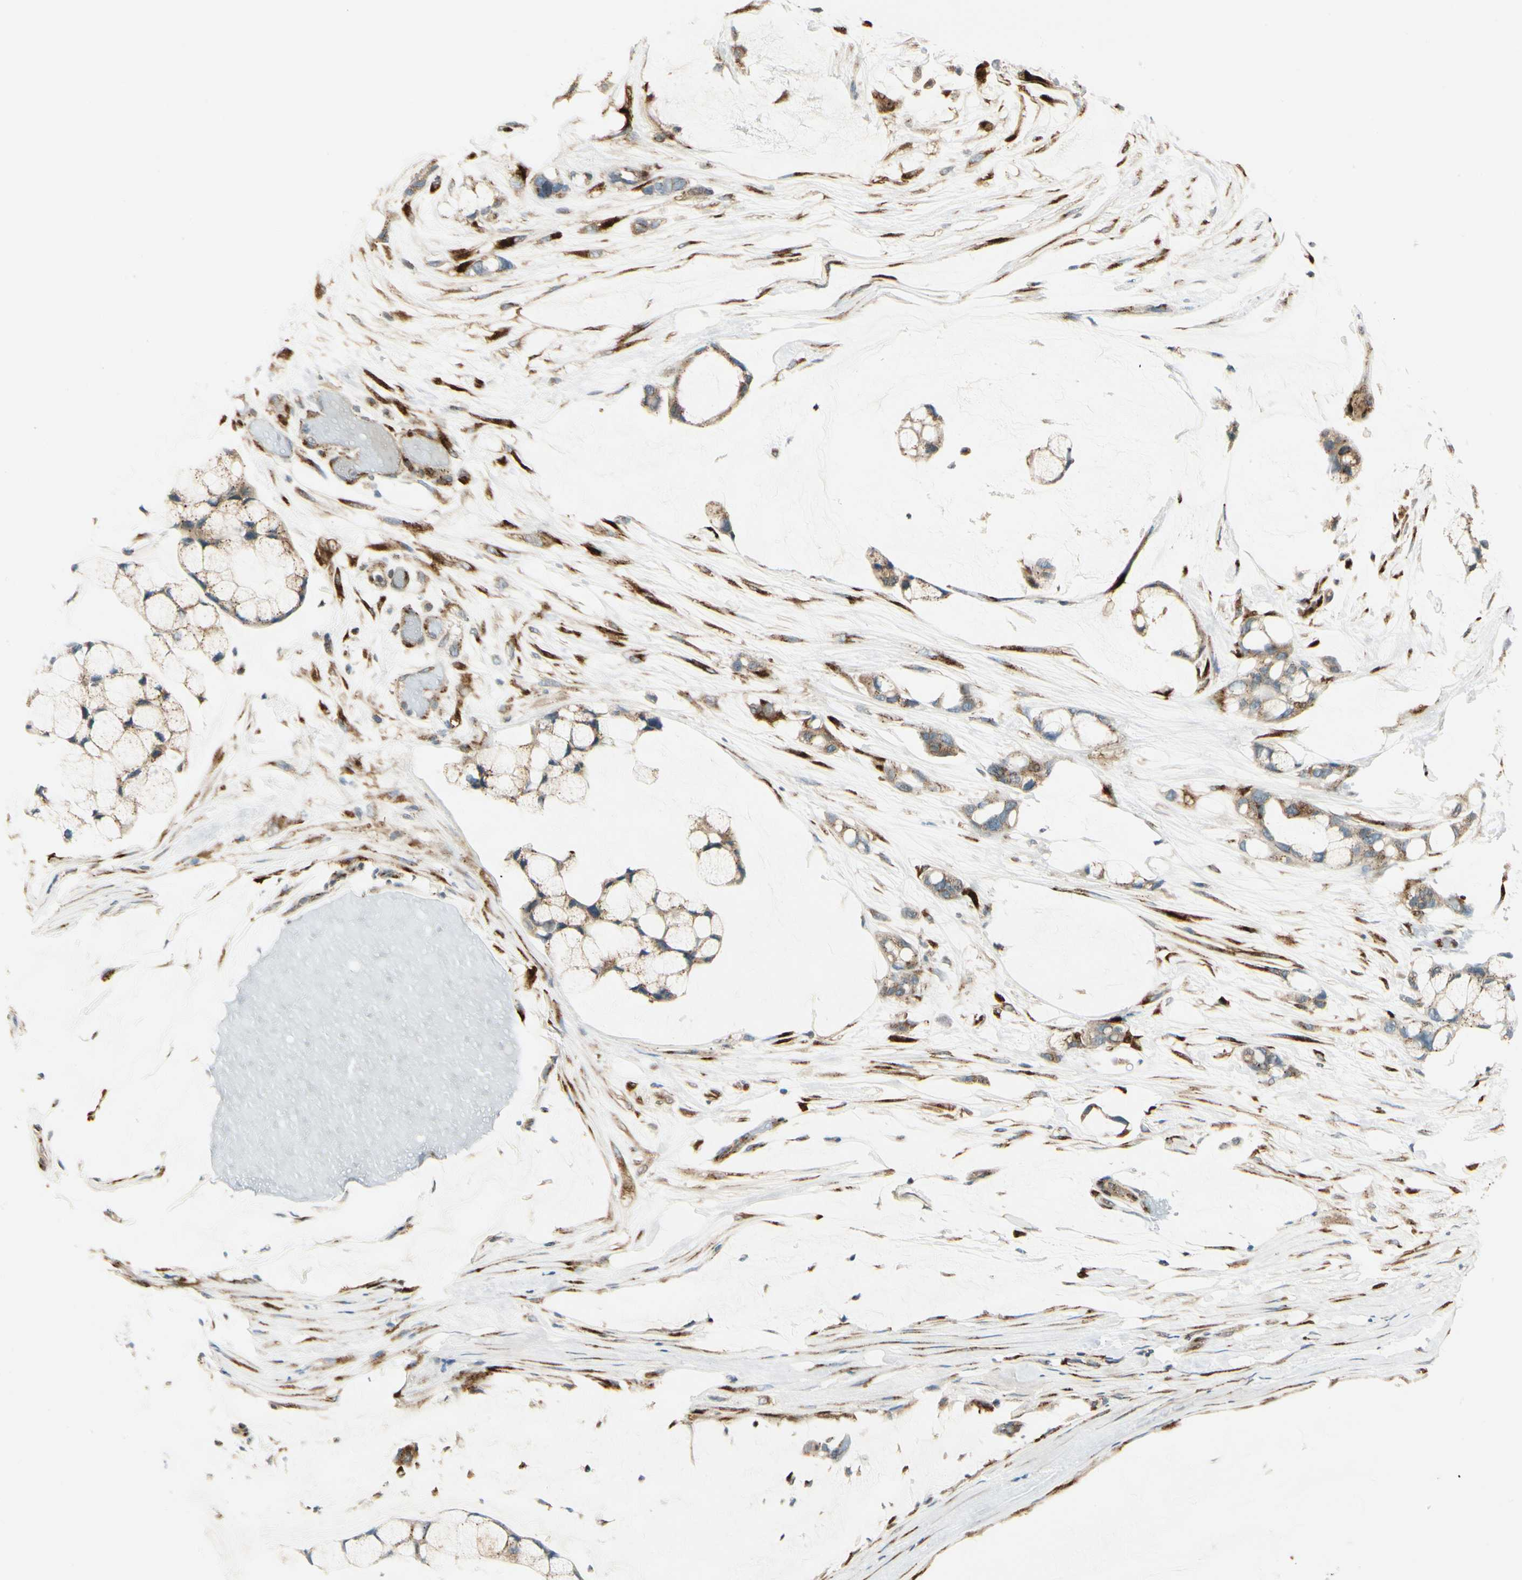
{"staining": {"intensity": "moderate", "quantity": "25%-75%", "location": "cytoplasmic/membranous"}, "tissue": "ovarian cancer", "cell_type": "Tumor cells", "image_type": "cancer", "snomed": [{"axis": "morphology", "description": "Cystadenocarcinoma, mucinous, NOS"}, {"axis": "topography", "description": "Ovary"}], "caption": "Protein analysis of ovarian cancer (mucinous cystadenocarcinoma) tissue exhibits moderate cytoplasmic/membranous expression in about 25%-75% of tumor cells. The protein of interest is shown in brown color, while the nuclei are stained blue.", "gene": "MANSC1", "patient": {"sex": "female", "age": 39}}